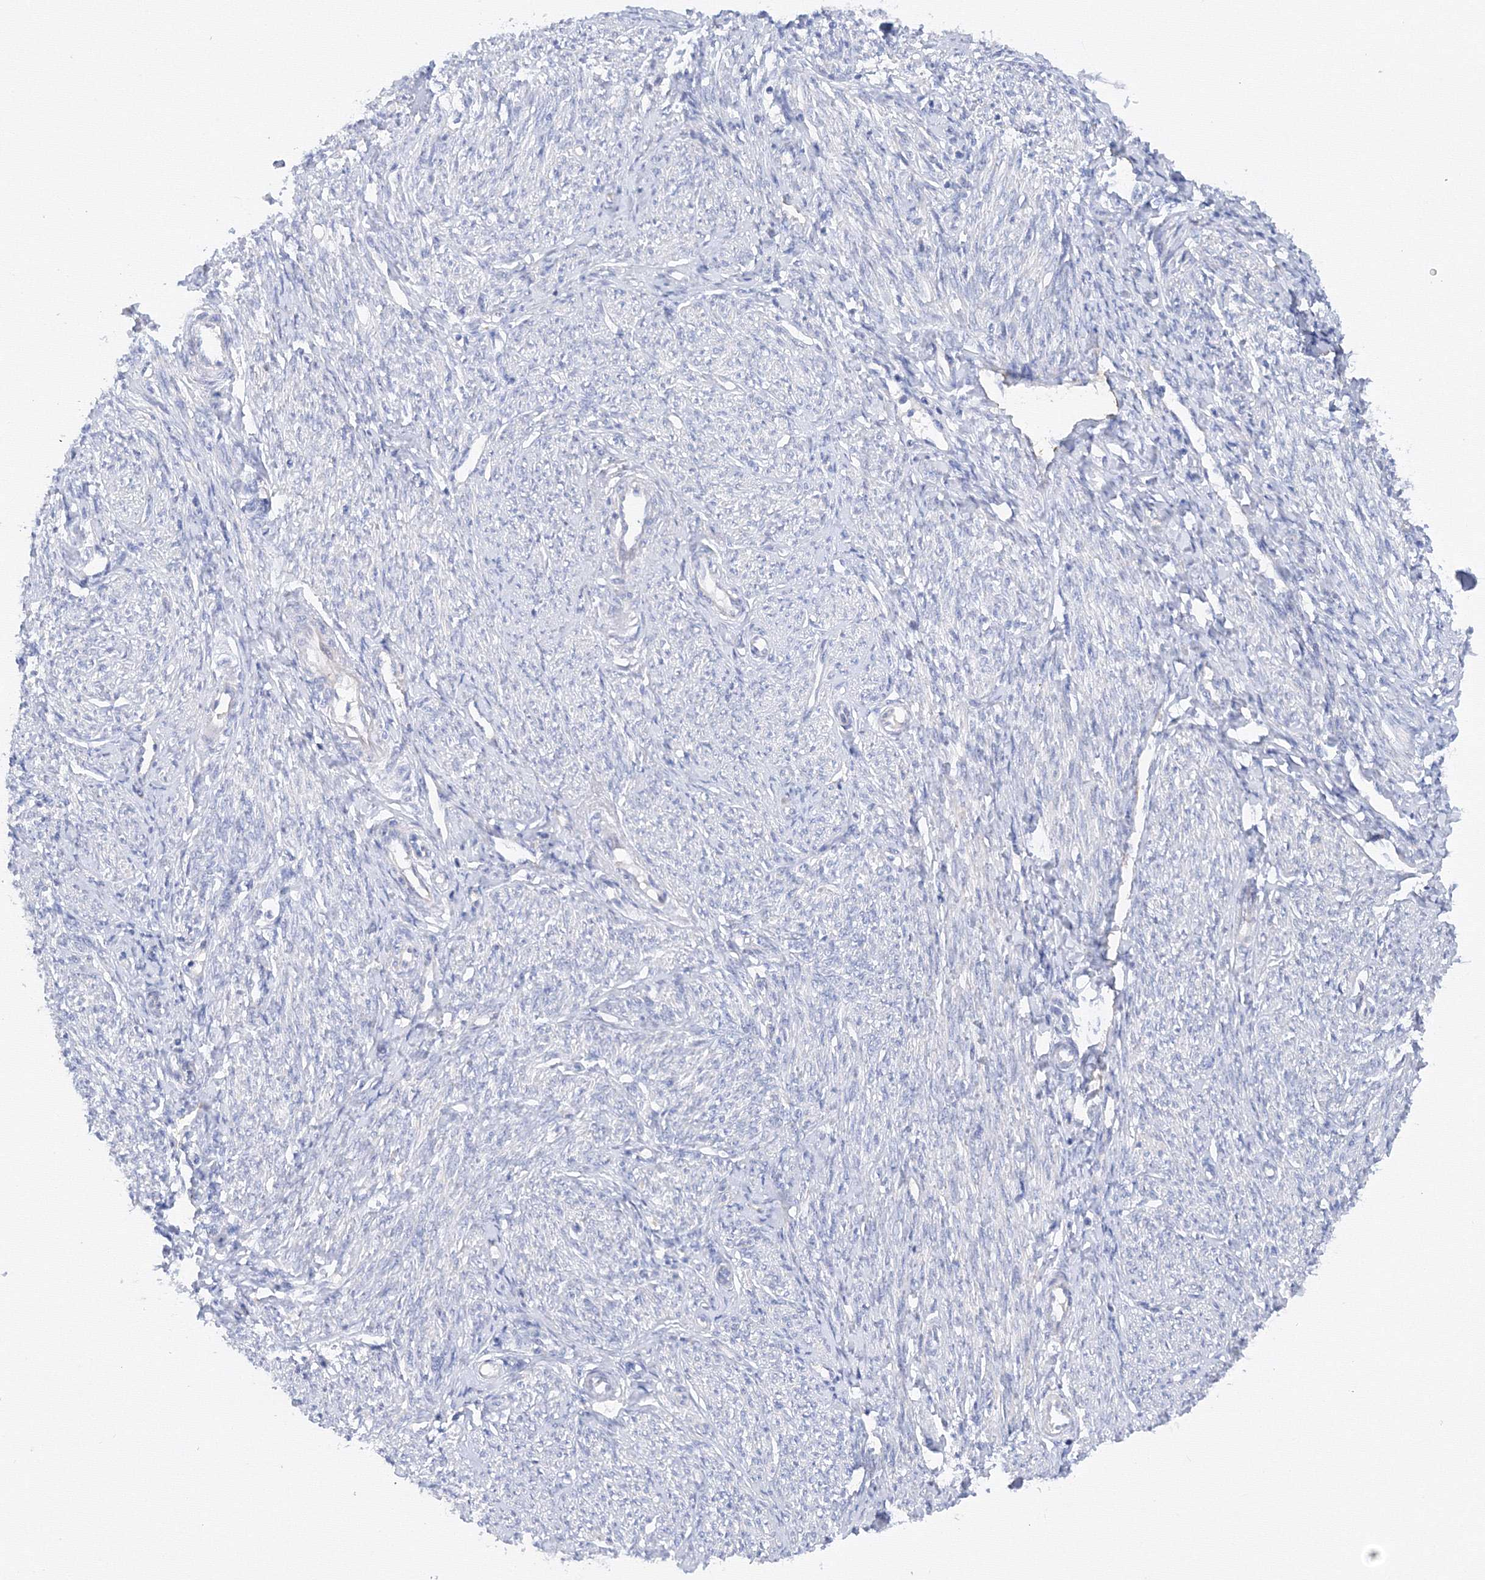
{"staining": {"intensity": "negative", "quantity": "none", "location": "none"}, "tissue": "endometrium", "cell_type": "Cells in endometrial stroma", "image_type": "normal", "snomed": [{"axis": "morphology", "description": "Normal tissue, NOS"}, {"axis": "topography", "description": "Endometrium"}], "caption": "Image shows no protein expression in cells in endometrial stroma of normal endometrium.", "gene": "TAMM41", "patient": {"sex": "female", "age": 72}}